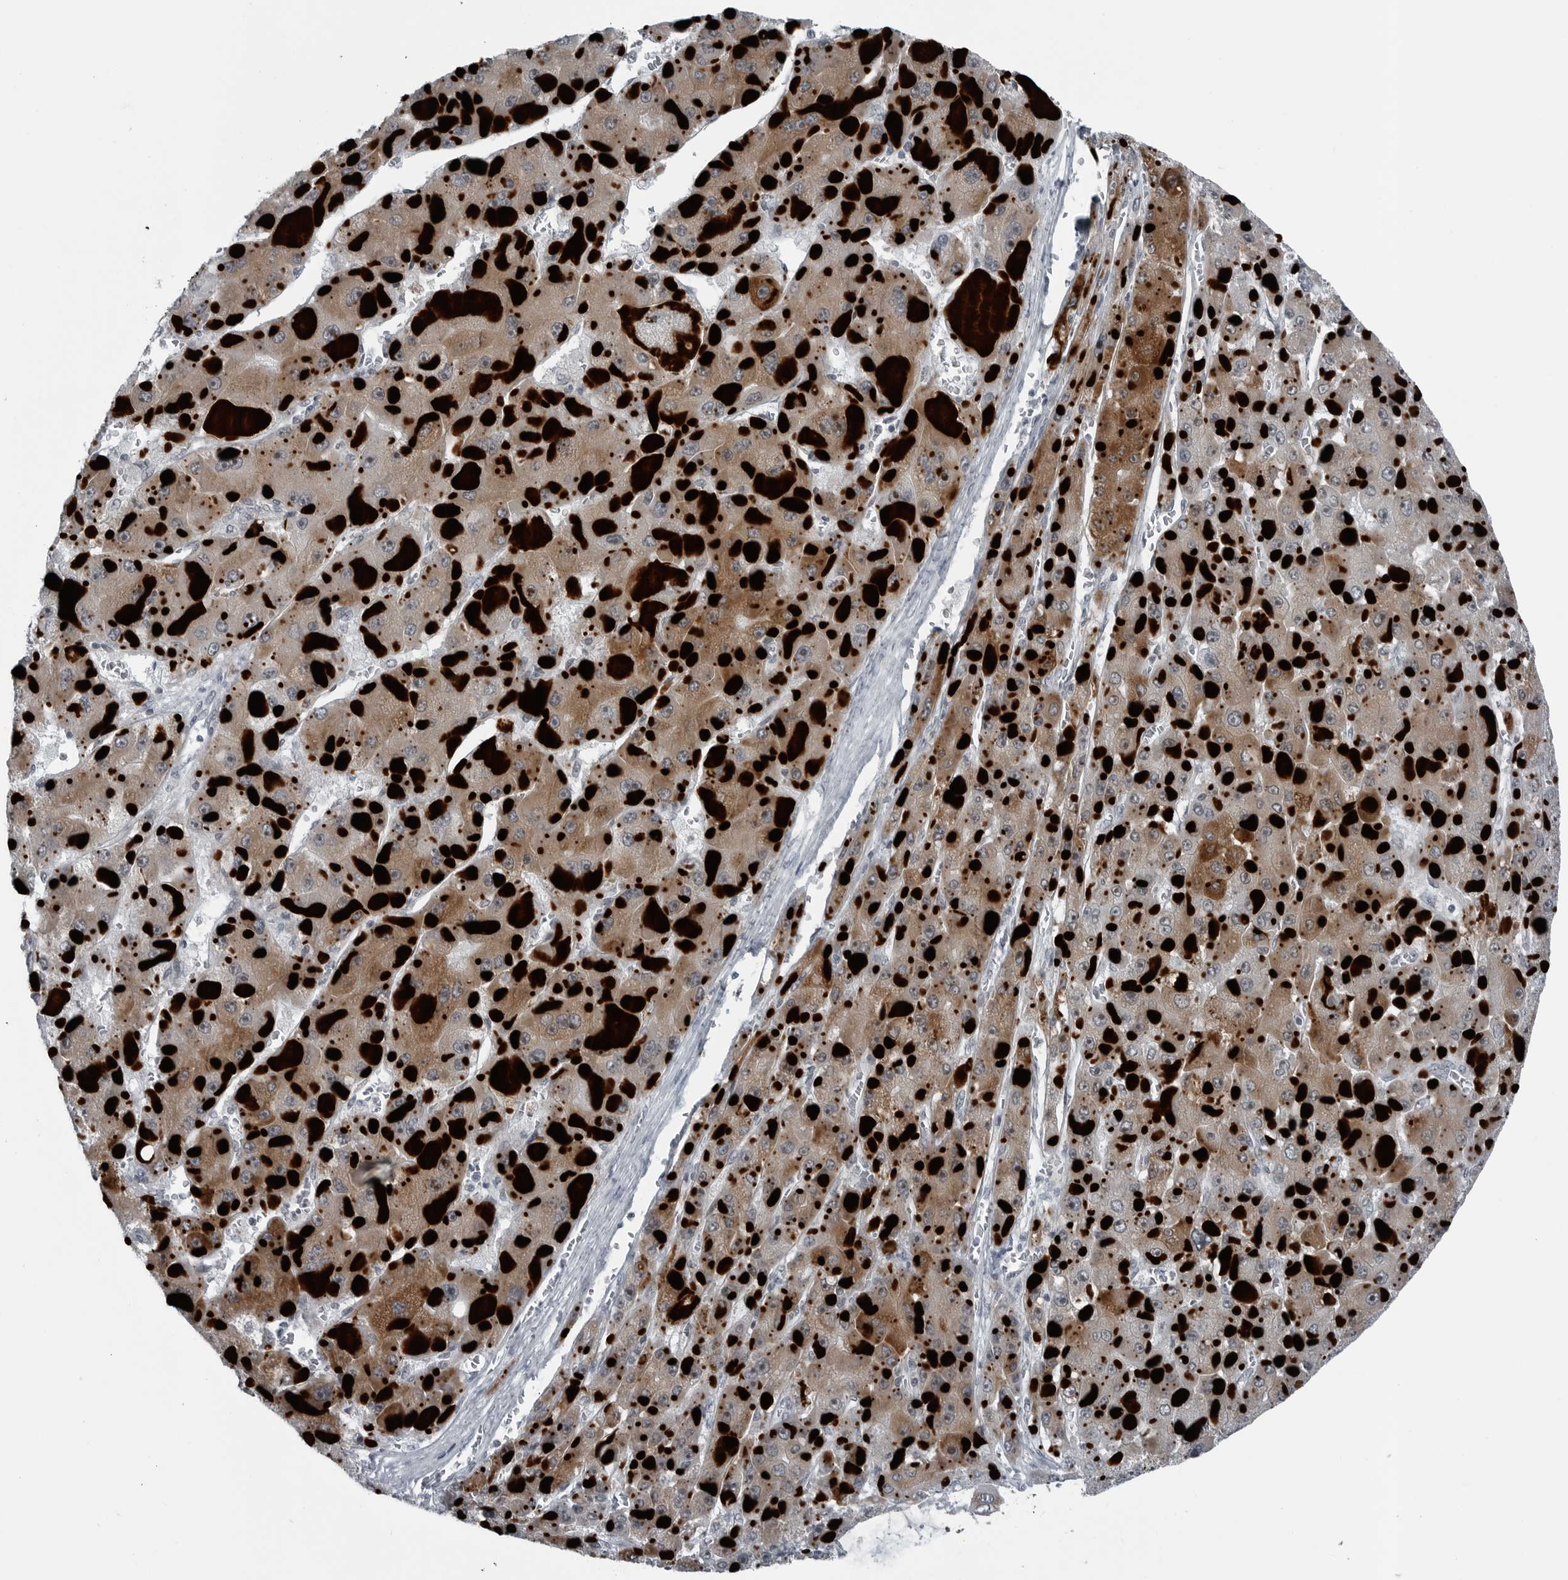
{"staining": {"intensity": "weak", "quantity": ">75%", "location": "cytoplasmic/membranous"}, "tissue": "liver cancer", "cell_type": "Tumor cells", "image_type": "cancer", "snomed": [{"axis": "morphology", "description": "Carcinoma, Hepatocellular, NOS"}, {"axis": "topography", "description": "Liver"}], "caption": "Immunohistochemical staining of human liver cancer (hepatocellular carcinoma) demonstrates weak cytoplasmic/membranous protein positivity in about >75% of tumor cells.", "gene": "DNAAF11", "patient": {"sex": "female", "age": 73}}